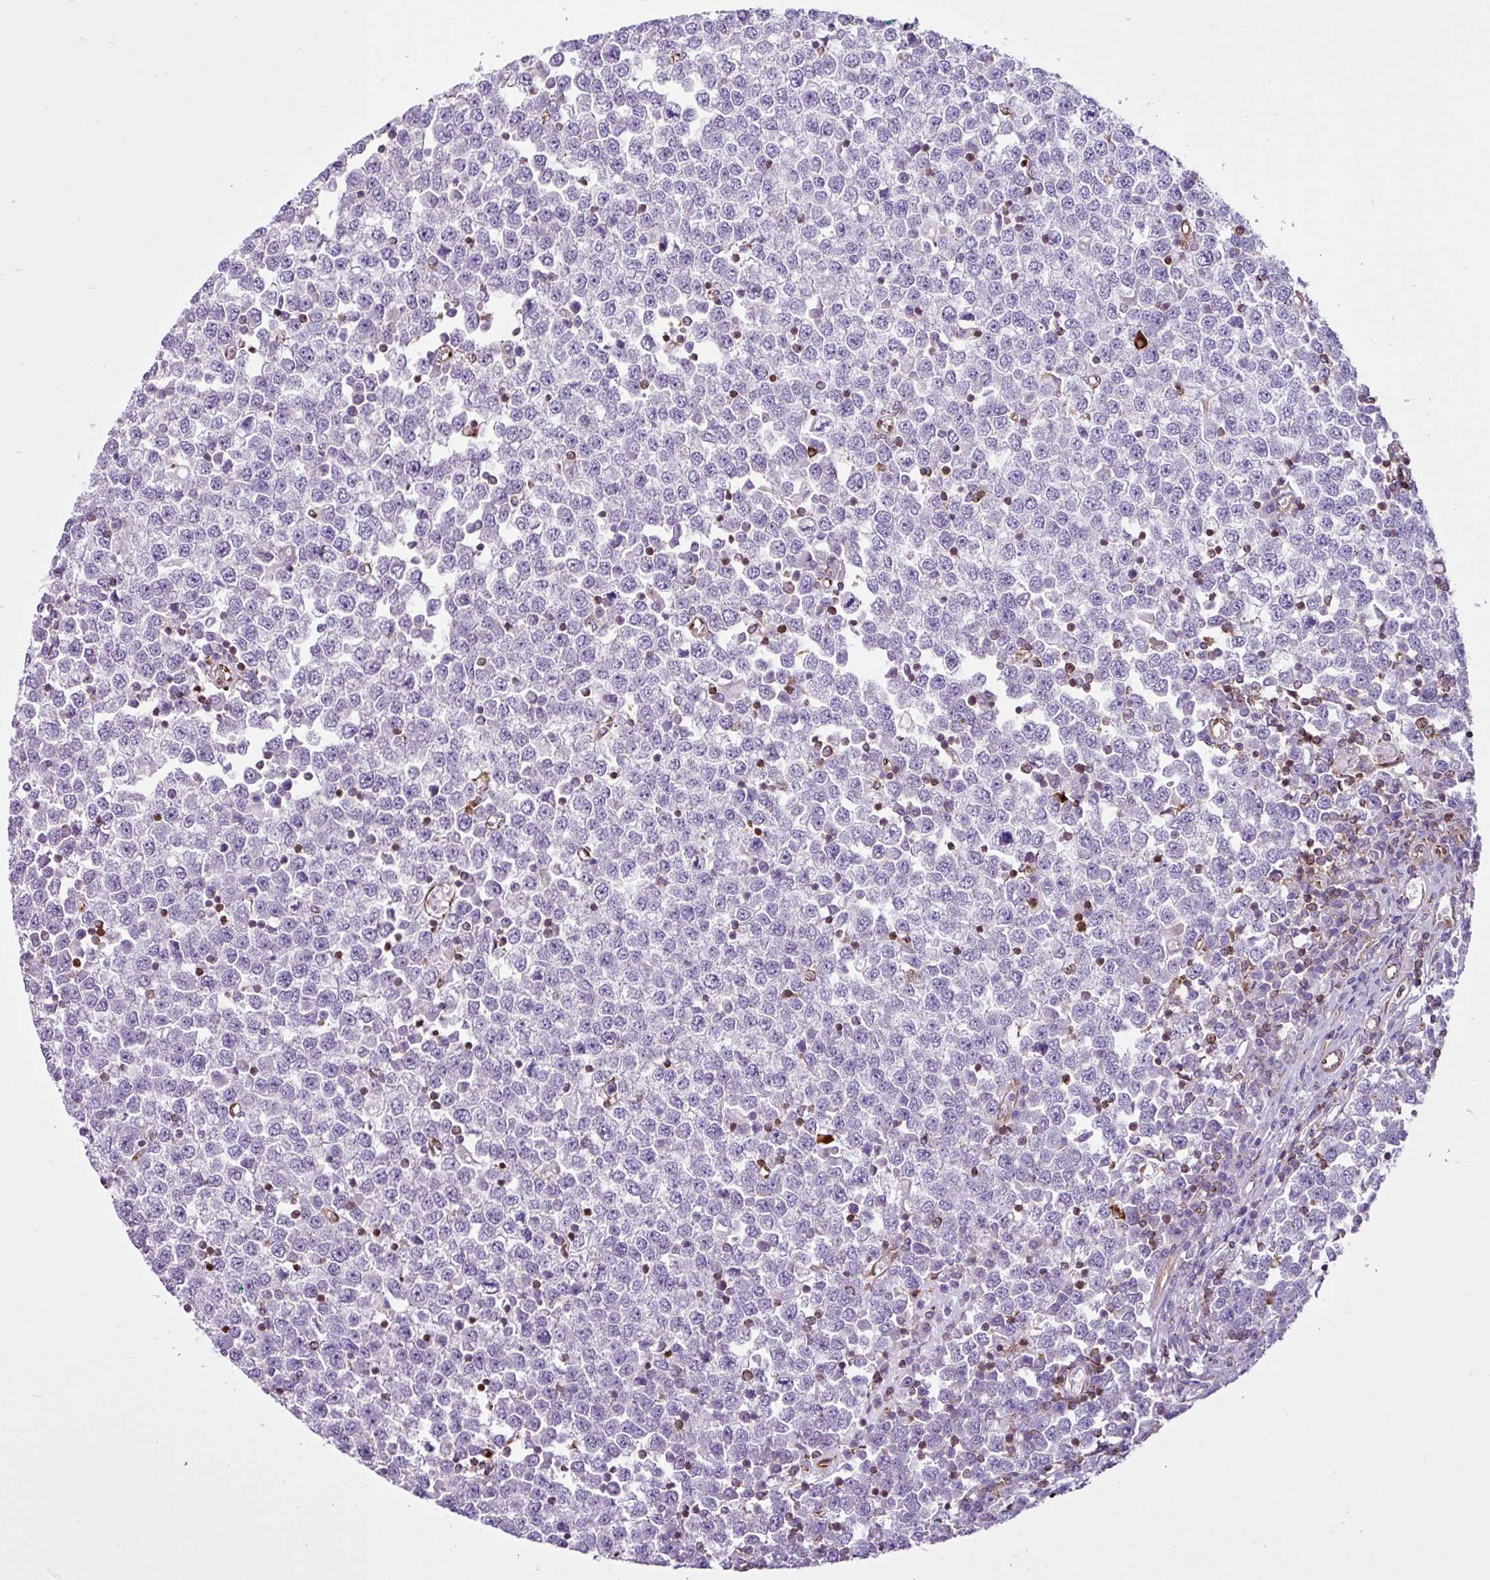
{"staining": {"intensity": "negative", "quantity": "none", "location": "none"}, "tissue": "testis cancer", "cell_type": "Tumor cells", "image_type": "cancer", "snomed": [{"axis": "morphology", "description": "Seminoma, NOS"}, {"axis": "topography", "description": "Testis"}], "caption": "Immunohistochemical staining of seminoma (testis) demonstrates no significant staining in tumor cells.", "gene": "EME2", "patient": {"sex": "male", "age": 65}}